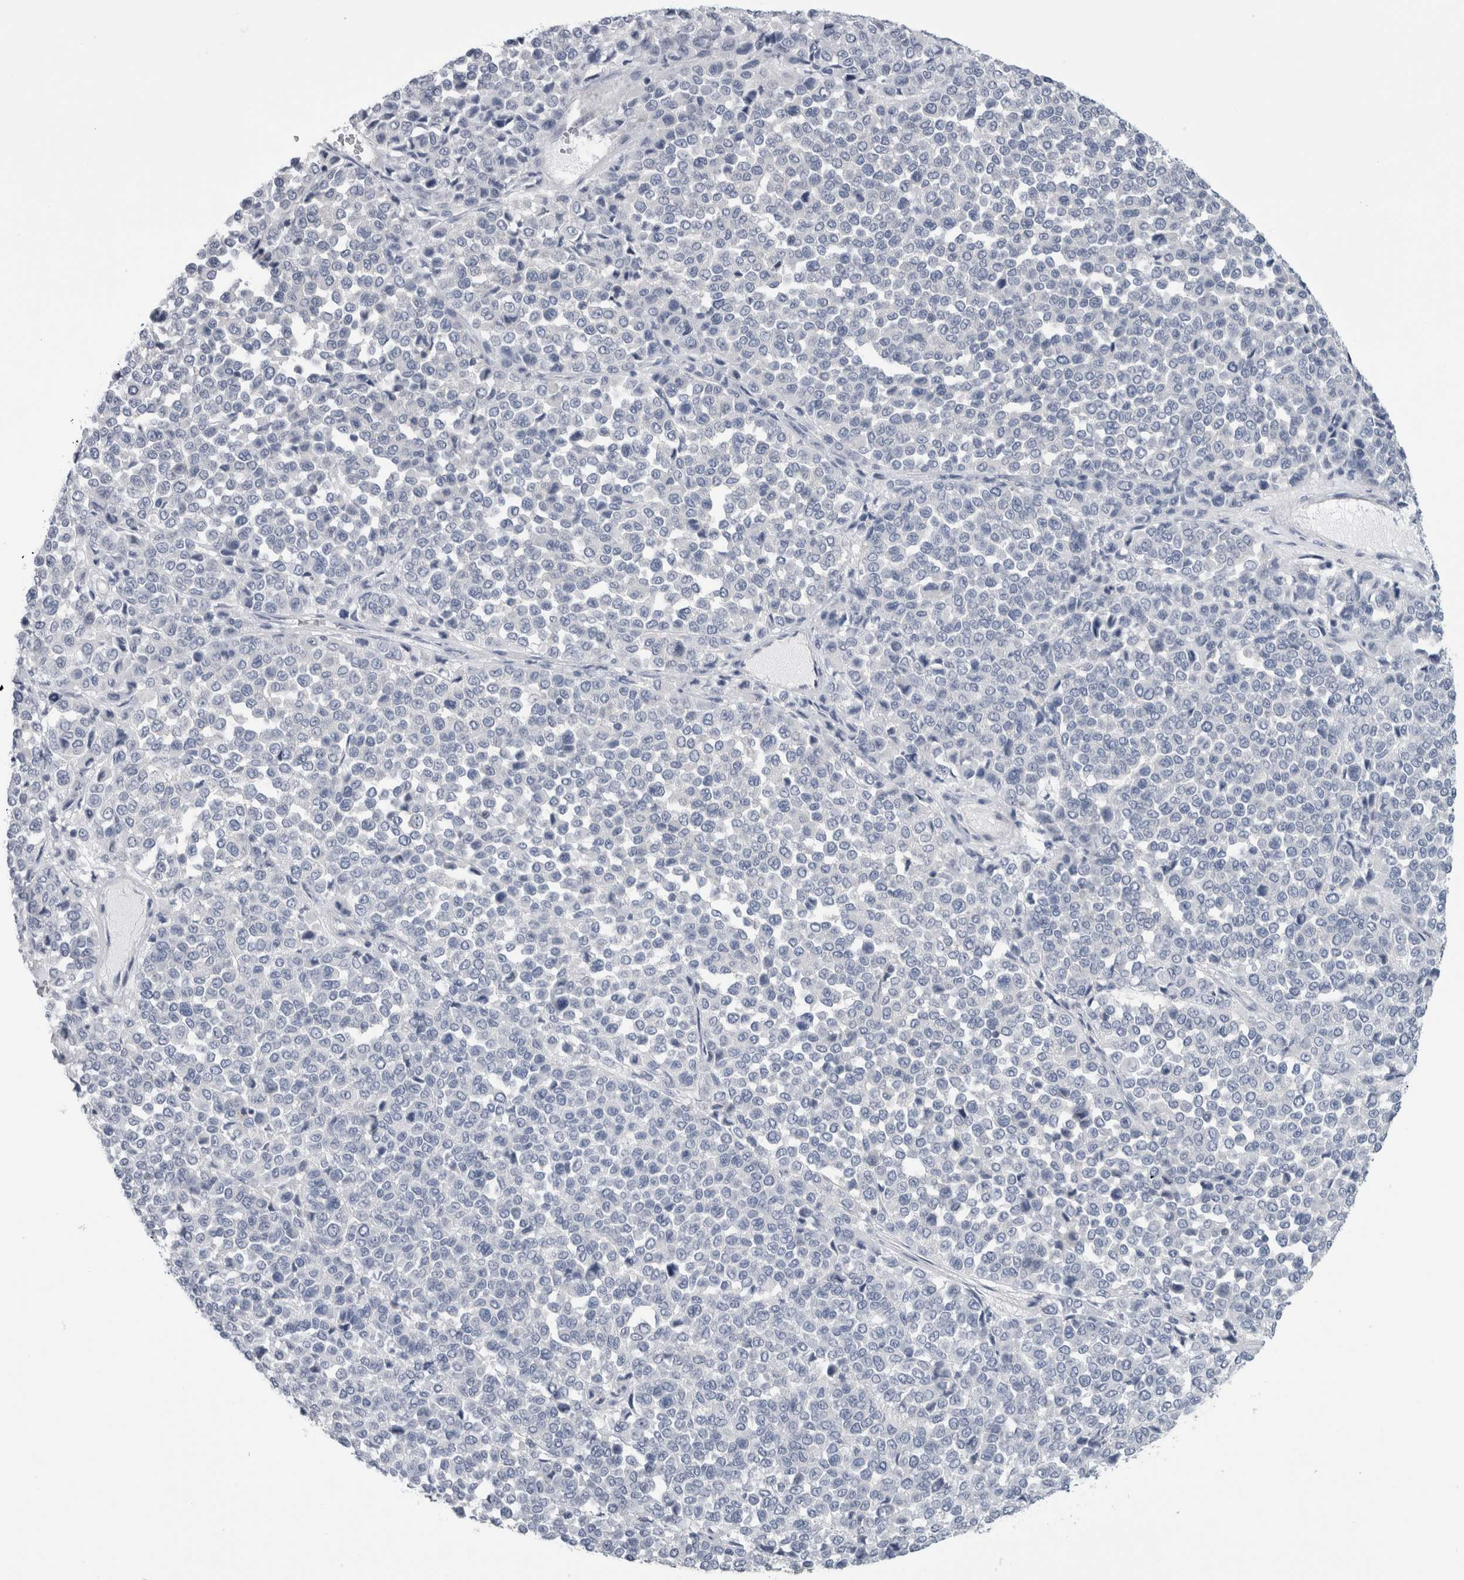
{"staining": {"intensity": "negative", "quantity": "none", "location": "none"}, "tissue": "melanoma", "cell_type": "Tumor cells", "image_type": "cancer", "snomed": [{"axis": "morphology", "description": "Malignant melanoma, Metastatic site"}, {"axis": "topography", "description": "Pancreas"}], "caption": "IHC image of neoplastic tissue: human melanoma stained with DAB (3,3'-diaminobenzidine) shows no significant protein positivity in tumor cells. (Brightfield microscopy of DAB IHC at high magnification).", "gene": "ANKFY1", "patient": {"sex": "female", "age": 30}}